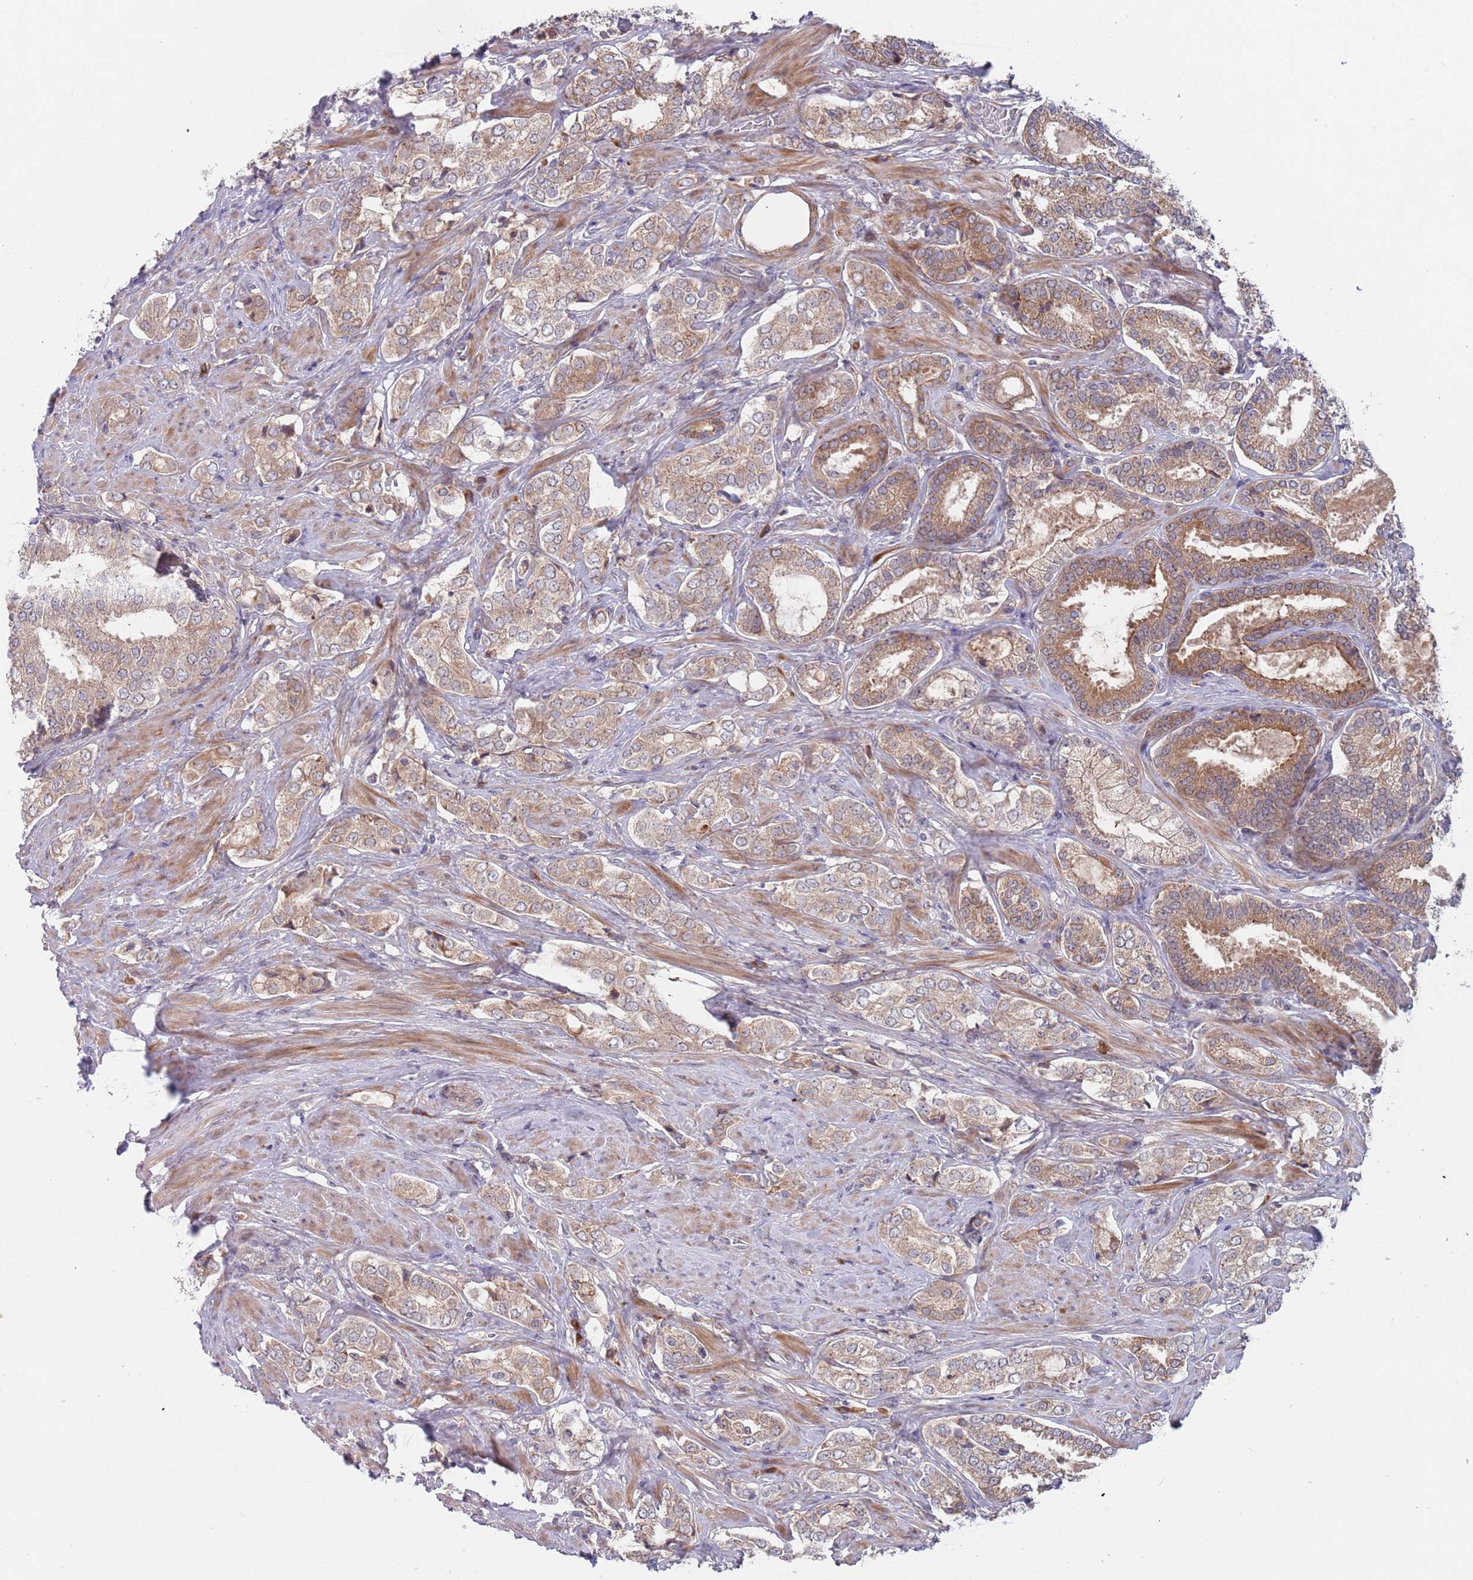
{"staining": {"intensity": "moderate", "quantity": ">75%", "location": "cytoplasmic/membranous"}, "tissue": "prostate cancer", "cell_type": "Tumor cells", "image_type": "cancer", "snomed": [{"axis": "morphology", "description": "Adenocarcinoma, High grade"}, {"axis": "topography", "description": "Prostate"}], "caption": "DAB immunohistochemical staining of high-grade adenocarcinoma (prostate) shows moderate cytoplasmic/membranous protein positivity in approximately >75% of tumor cells. (DAB (3,3'-diaminobenzidine) IHC with brightfield microscopy, high magnification).", "gene": "ZNF140", "patient": {"sex": "male", "age": 71}}